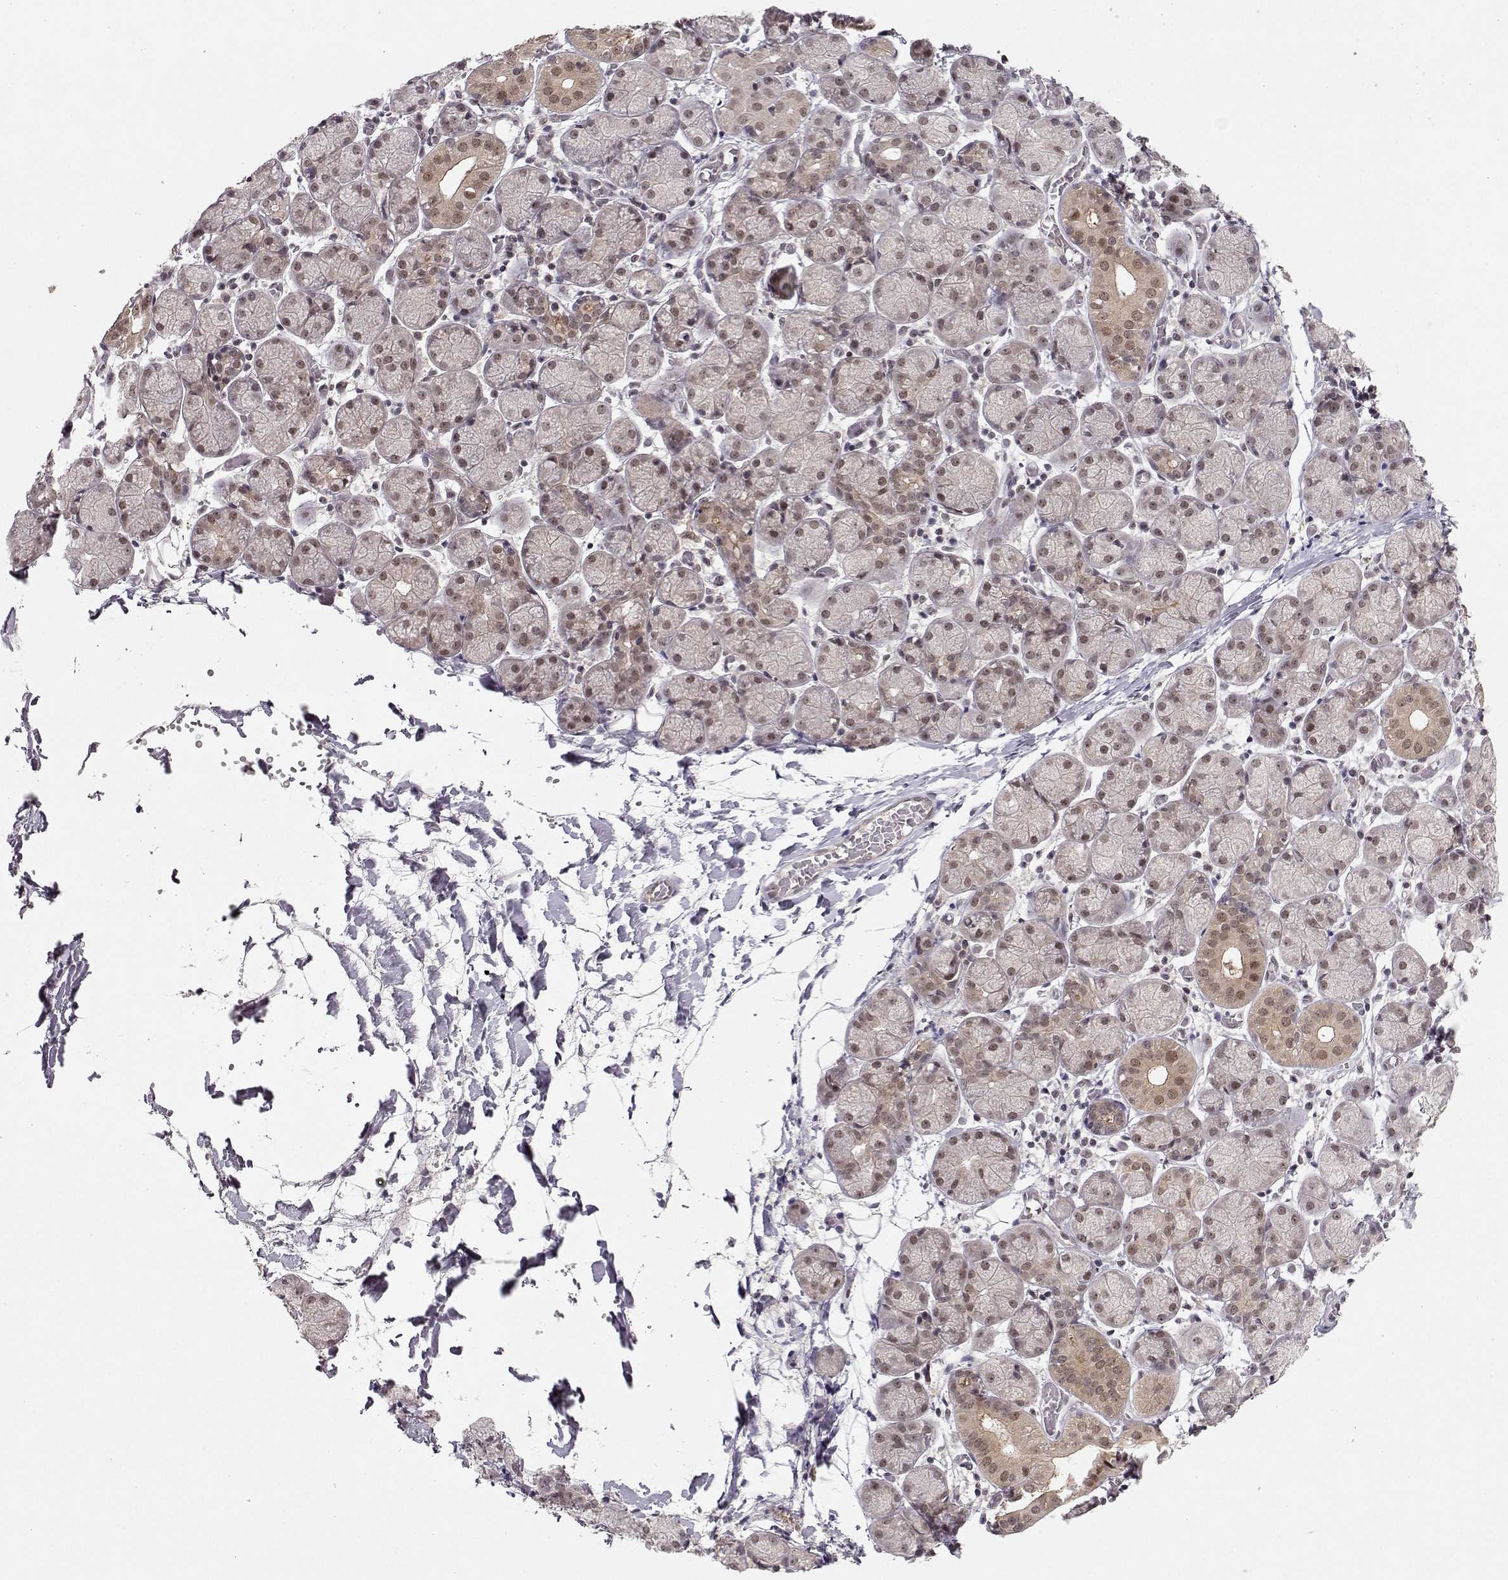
{"staining": {"intensity": "moderate", "quantity": "25%-75%", "location": "nuclear"}, "tissue": "salivary gland", "cell_type": "Glandular cells", "image_type": "normal", "snomed": [{"axis": "morphology", "description": "Normal tissue, NOS"}, {"axis": "topography", "description": "Salivary gland"}, {"axis": "topography", "description": "Peripheral nerve tissue"}], "caption": "A brown stain highlights moderate nuclear staining of a protein in glandular cells of normal salivary gland. (Stains: DAB in brown, nuclei in blue, Microscopy: brightfield microscopy at high magnification).", "gene": "CSNK2A1", "patient": {"sex": "female", "age": 24}}